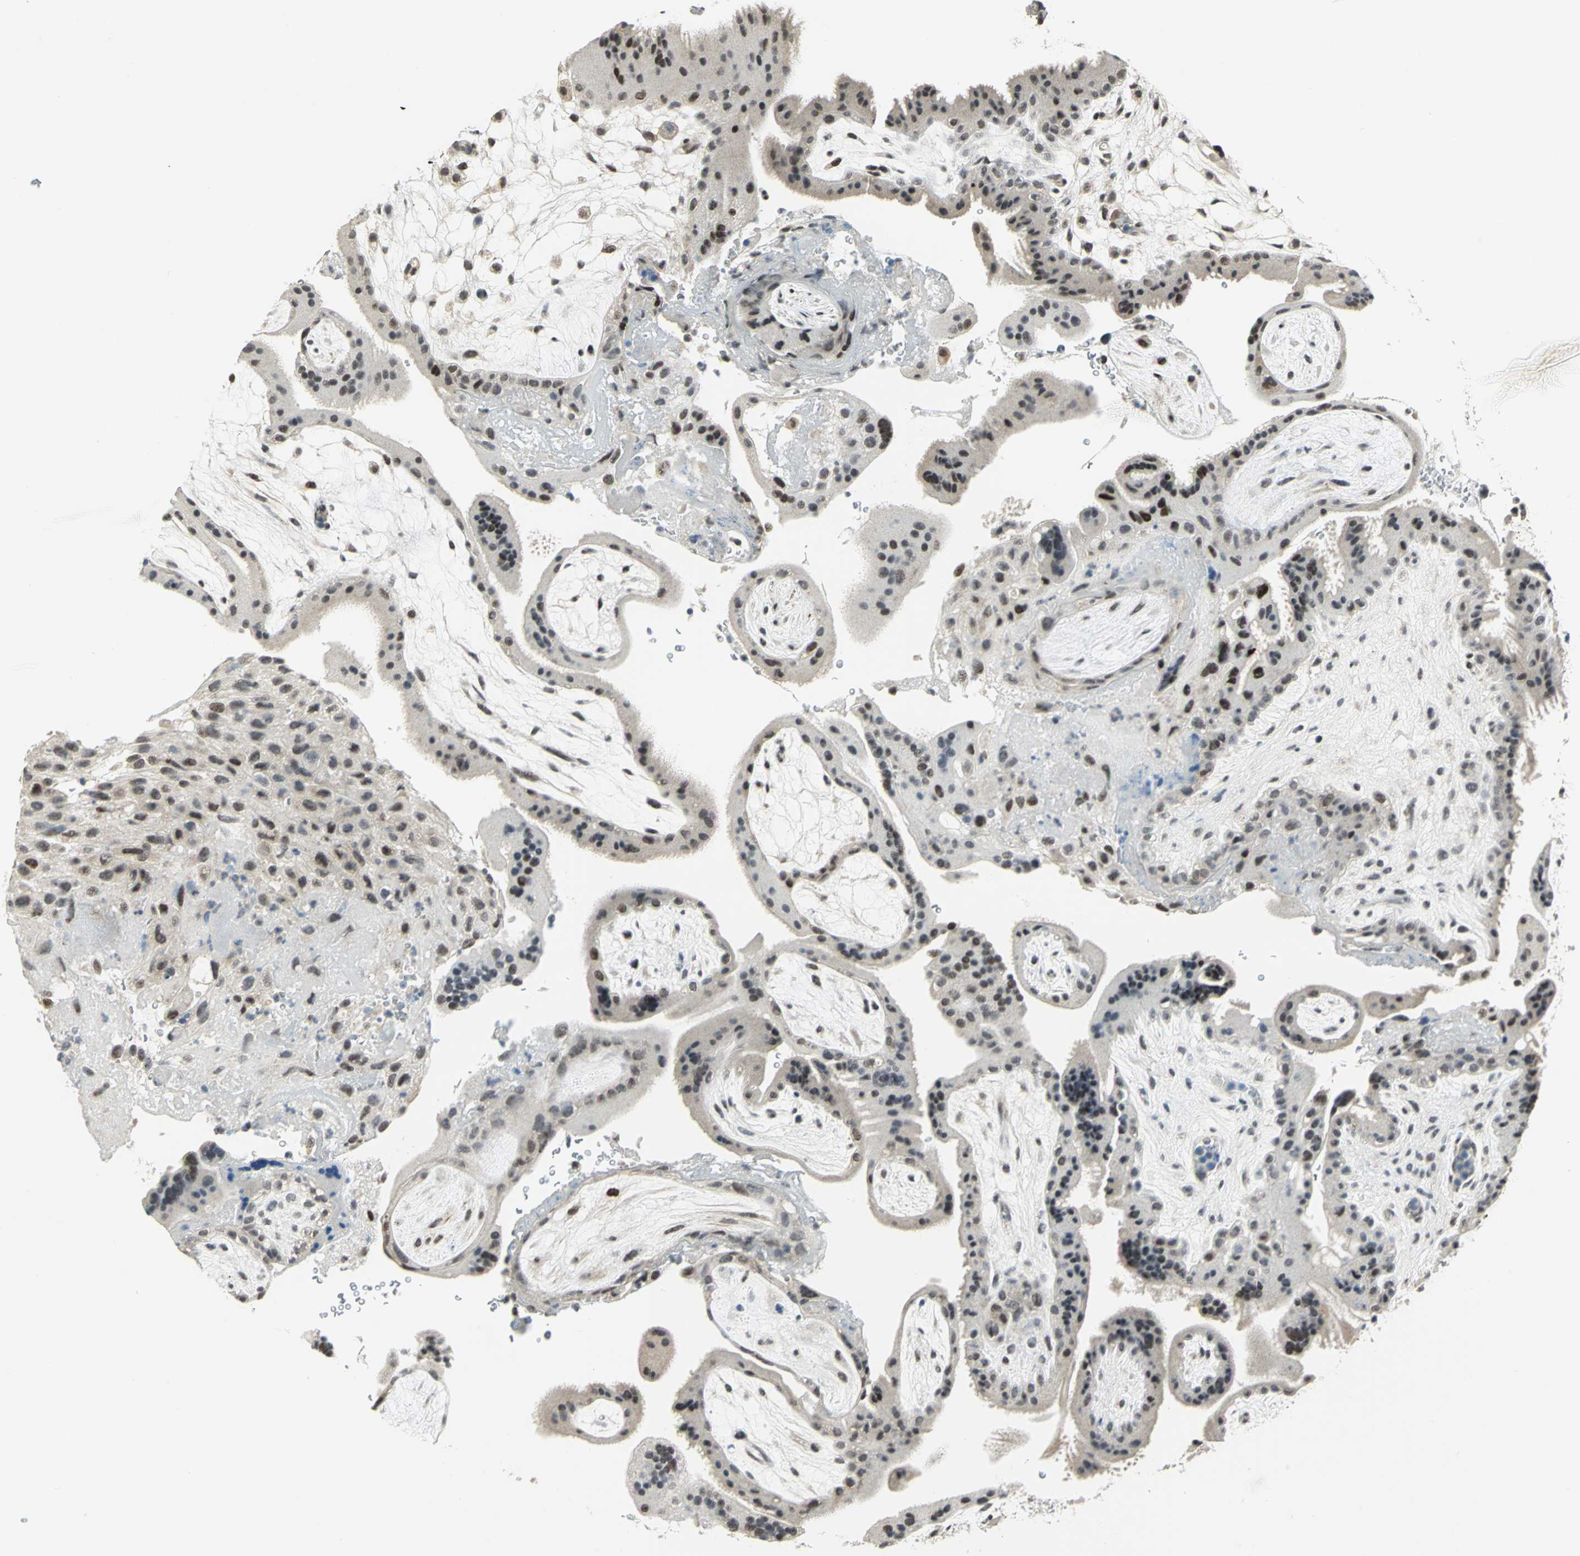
{"staining": {"intensity": "weak", "quantity": "25%-75%", "location": "nuclear"}, "tissue": "placenta", "cell_type": "Decidual cells", "image_type": "normal", "snomed": [{"axis": "morphology", "description": "Normal tissue, NOS"}, {"axis": "topography", "description": "Placenta"}], "caption": "Protein analysis of benign placenta shows weak nuclear staining in about 25%-75% of decidual cells. Using DAB (3,3'-diaminobenzidine) (brown) and hematoxylin (blue) stains, captured at high magnification using brightfield microscopy.", "gene": "MTA1", "patient": {"sex": "female", "age": 19}}